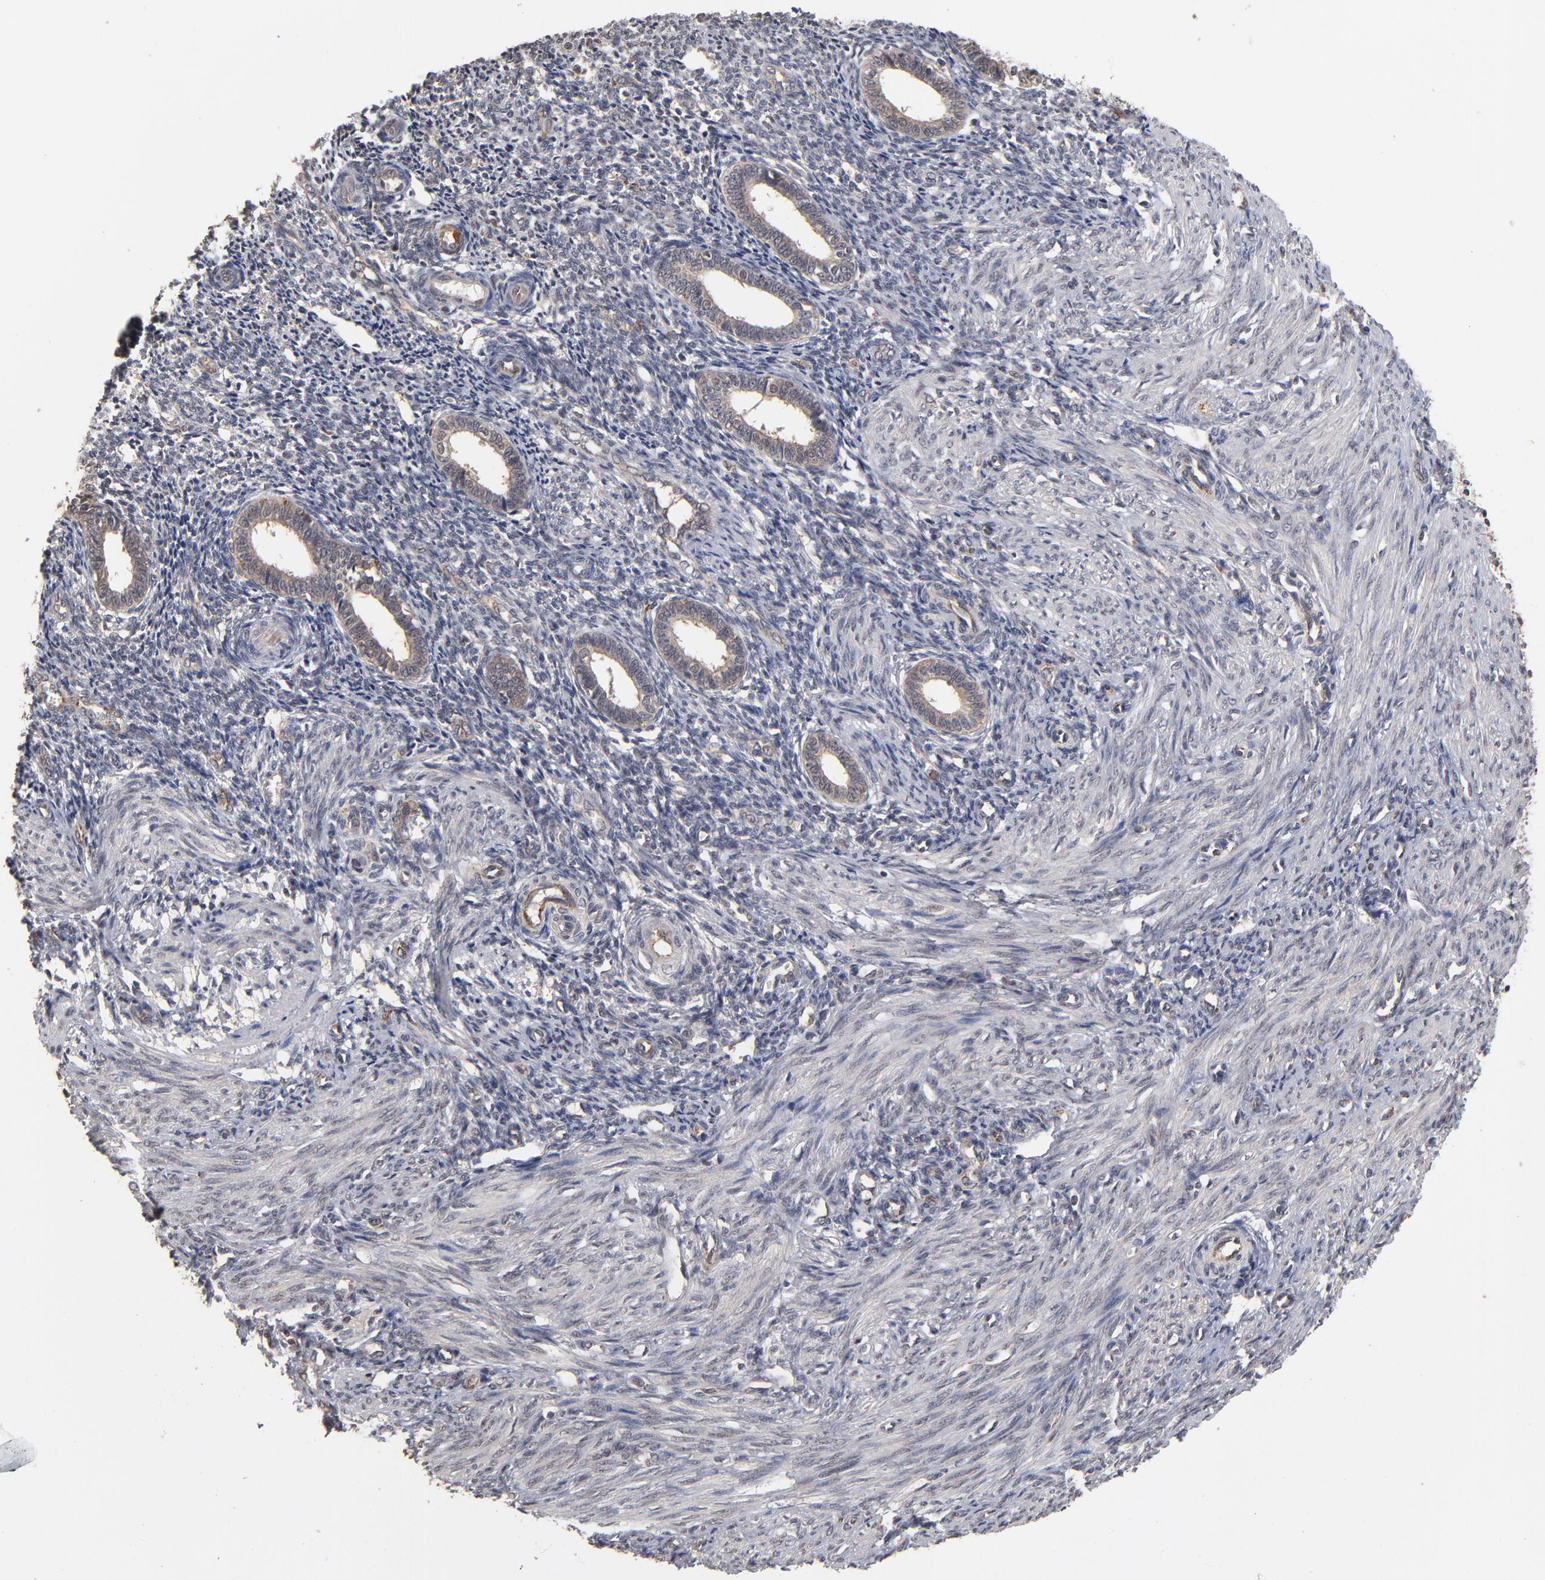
{"staining": {"intensity": "moderate", "quantity": "25%-75%", "location": "cytoplasmic/membranous"}, "tissue": "endometrium", "cell_type": "Cells in endometrial stroma", "image_type": "normal", "snomed": [{"axis": "morphology", "description": "Normal tissue, NOS"}, {"axis": "topography", "description": "Endometrium"}], "caption": "Unremarkable endometrium reveals moderate cytoplasmic/membranous staining in about 25%-75% of cells in endometrial stroma (brown staining indicates protein expression, while blue staining denotes nuclei)..", "gene": "ASB8", "patient": {"sex": "female", "age": 27}}